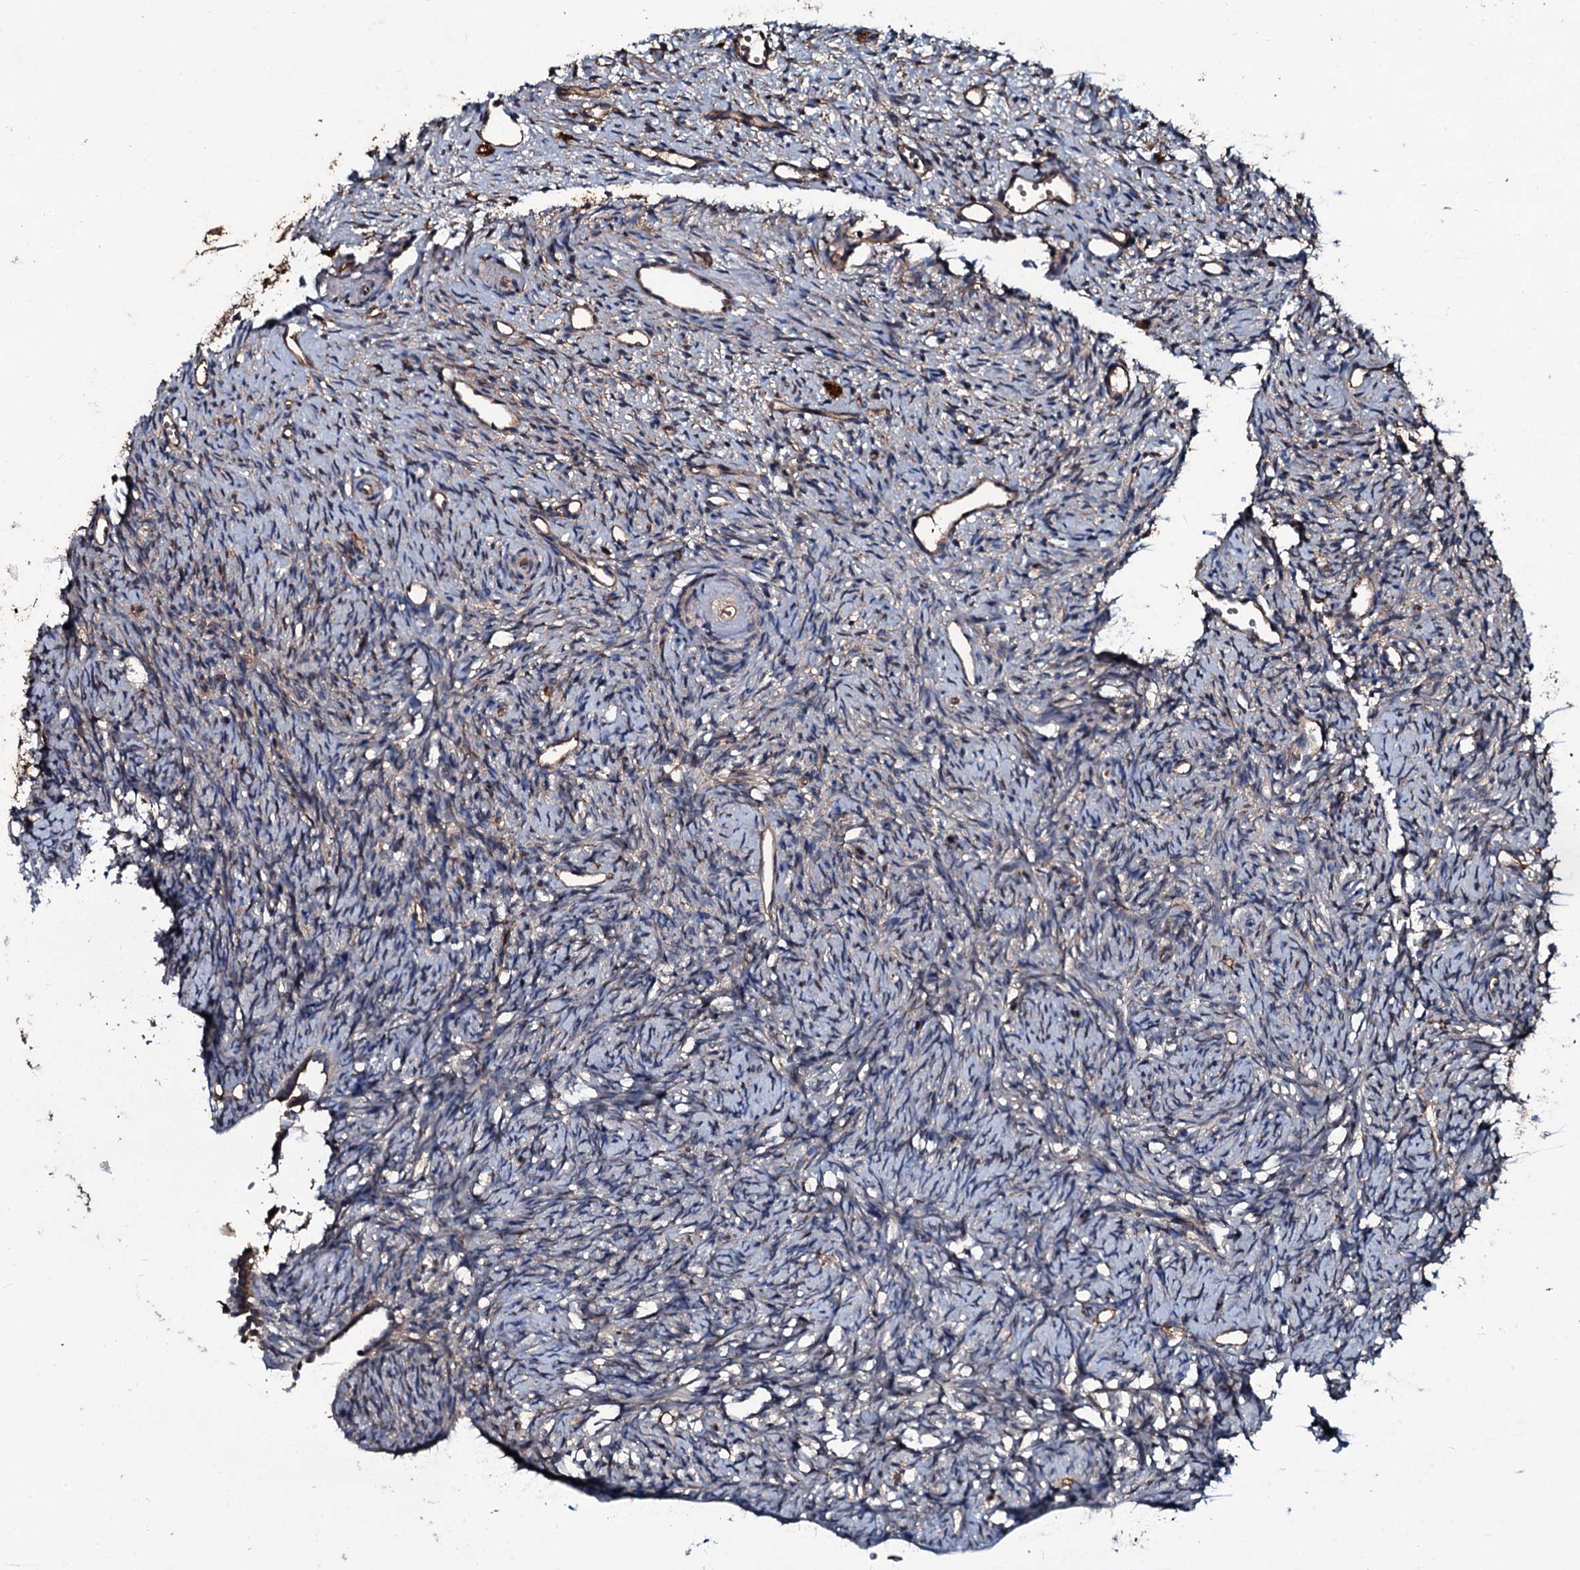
{"staining": {"intensity": "moderate", "quantity": ">75%", "location": "cytoplasmic/membranous"}, "tissue": "ovary", "cell_type": "Follicle cells", "image_type": "normal", "snomed": [{"axis": "morphology", "description": "Normal tissue, NOS"}, {"axis": "topography", "description": "Ovary"}], "caption": "This is an image of immunohistochemistry staining of normal ovary, which shows moderate staining in the cytoplasmic/membranous of follicle cells.", "gene": "DMAC2", "patient": {"sex": "female", "age": 51}}